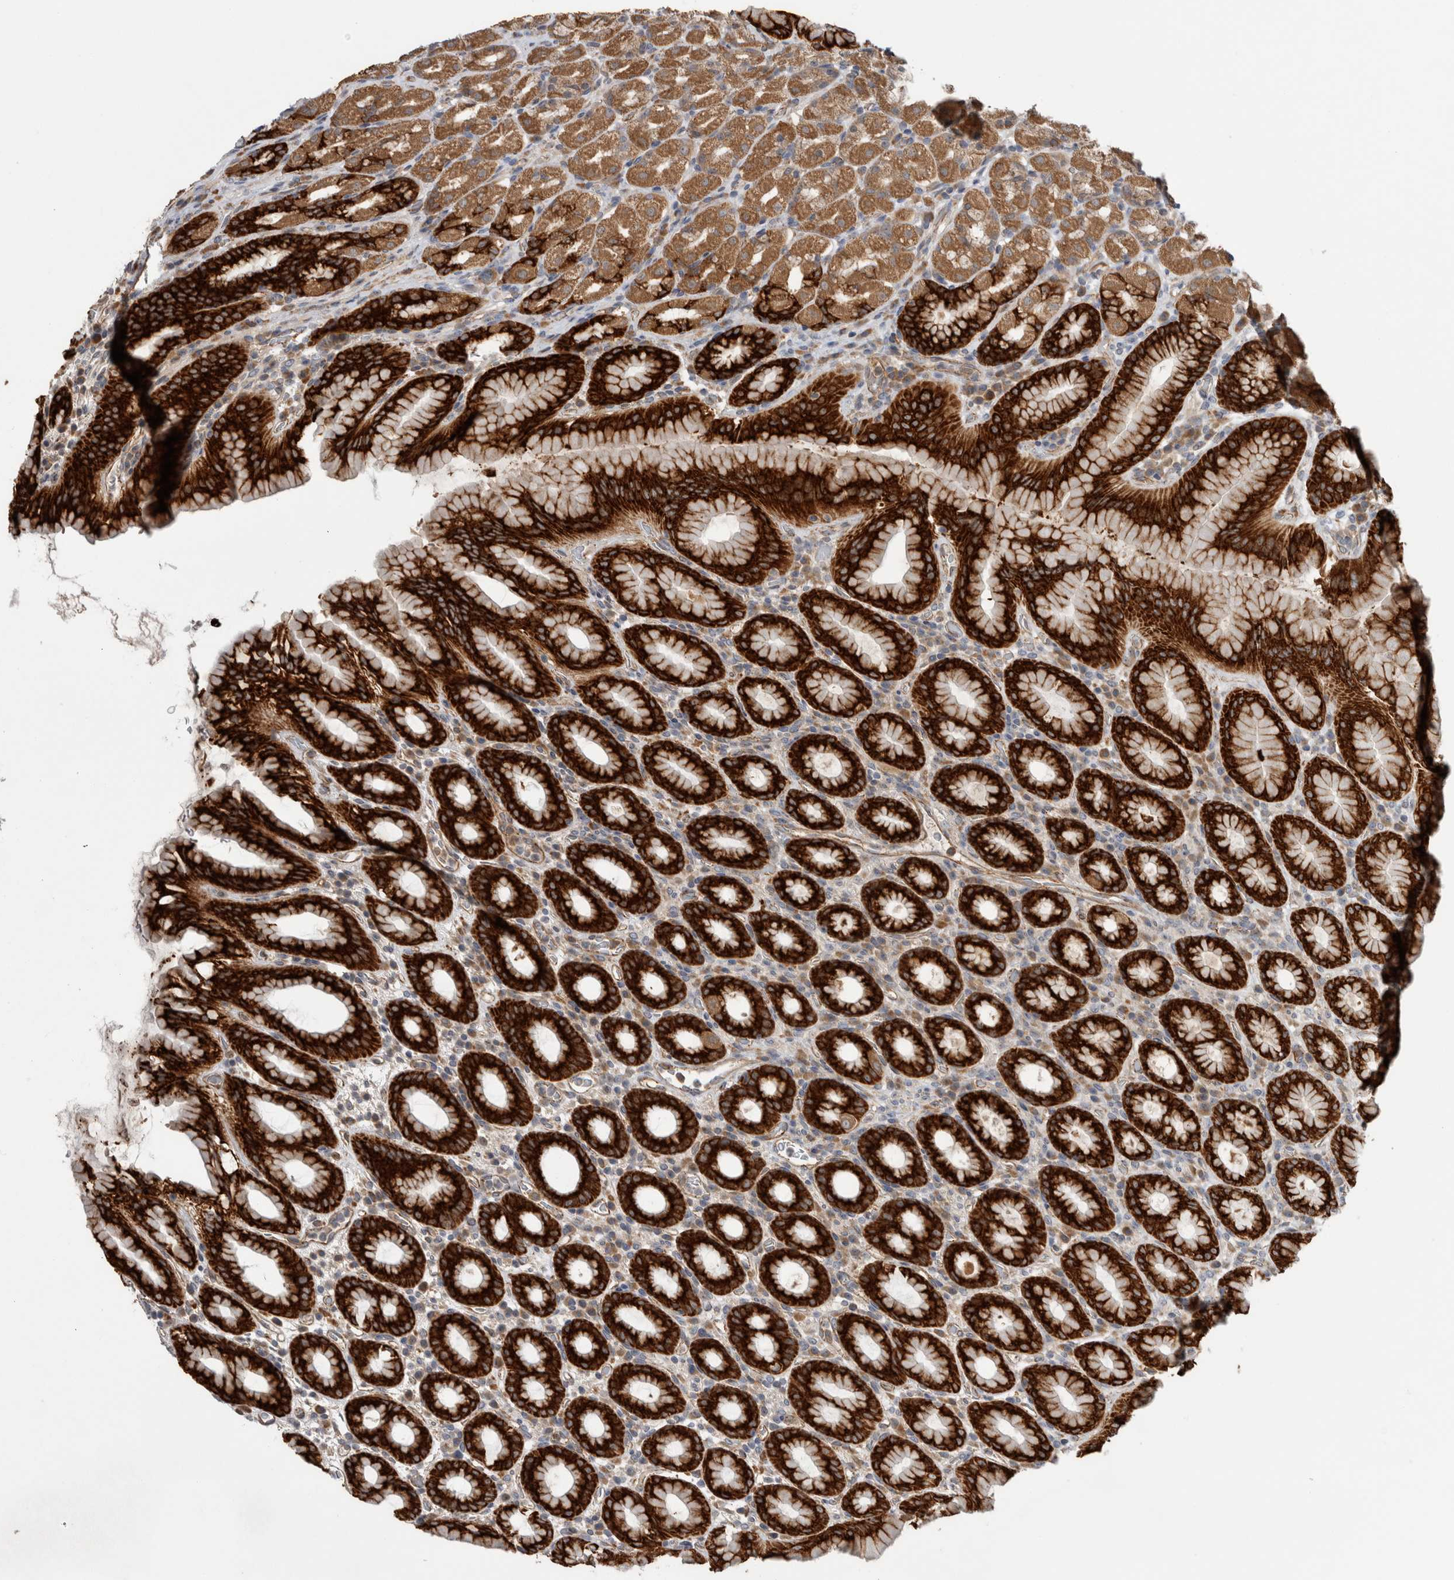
{"staining": {"intensity": "strong", "quantity": ">75%", "location": "cytoplasmic/membranous"}, "tissue": "stomach", "cell_type": "Glandular cells", "image_type": "normal", "snomed": [{"axis": "morphology", "description": "Normal tissue, NOS"}, {"axis": "topography", "description": "Stomach, upper"}], "caption": "A high amount of strong cytoplasmic/membranous positivity is seen in about >75% of glandular cells in benign stomach.", "gene": "ADGRL3", "patient": {"sex": "male", "age": 68}}